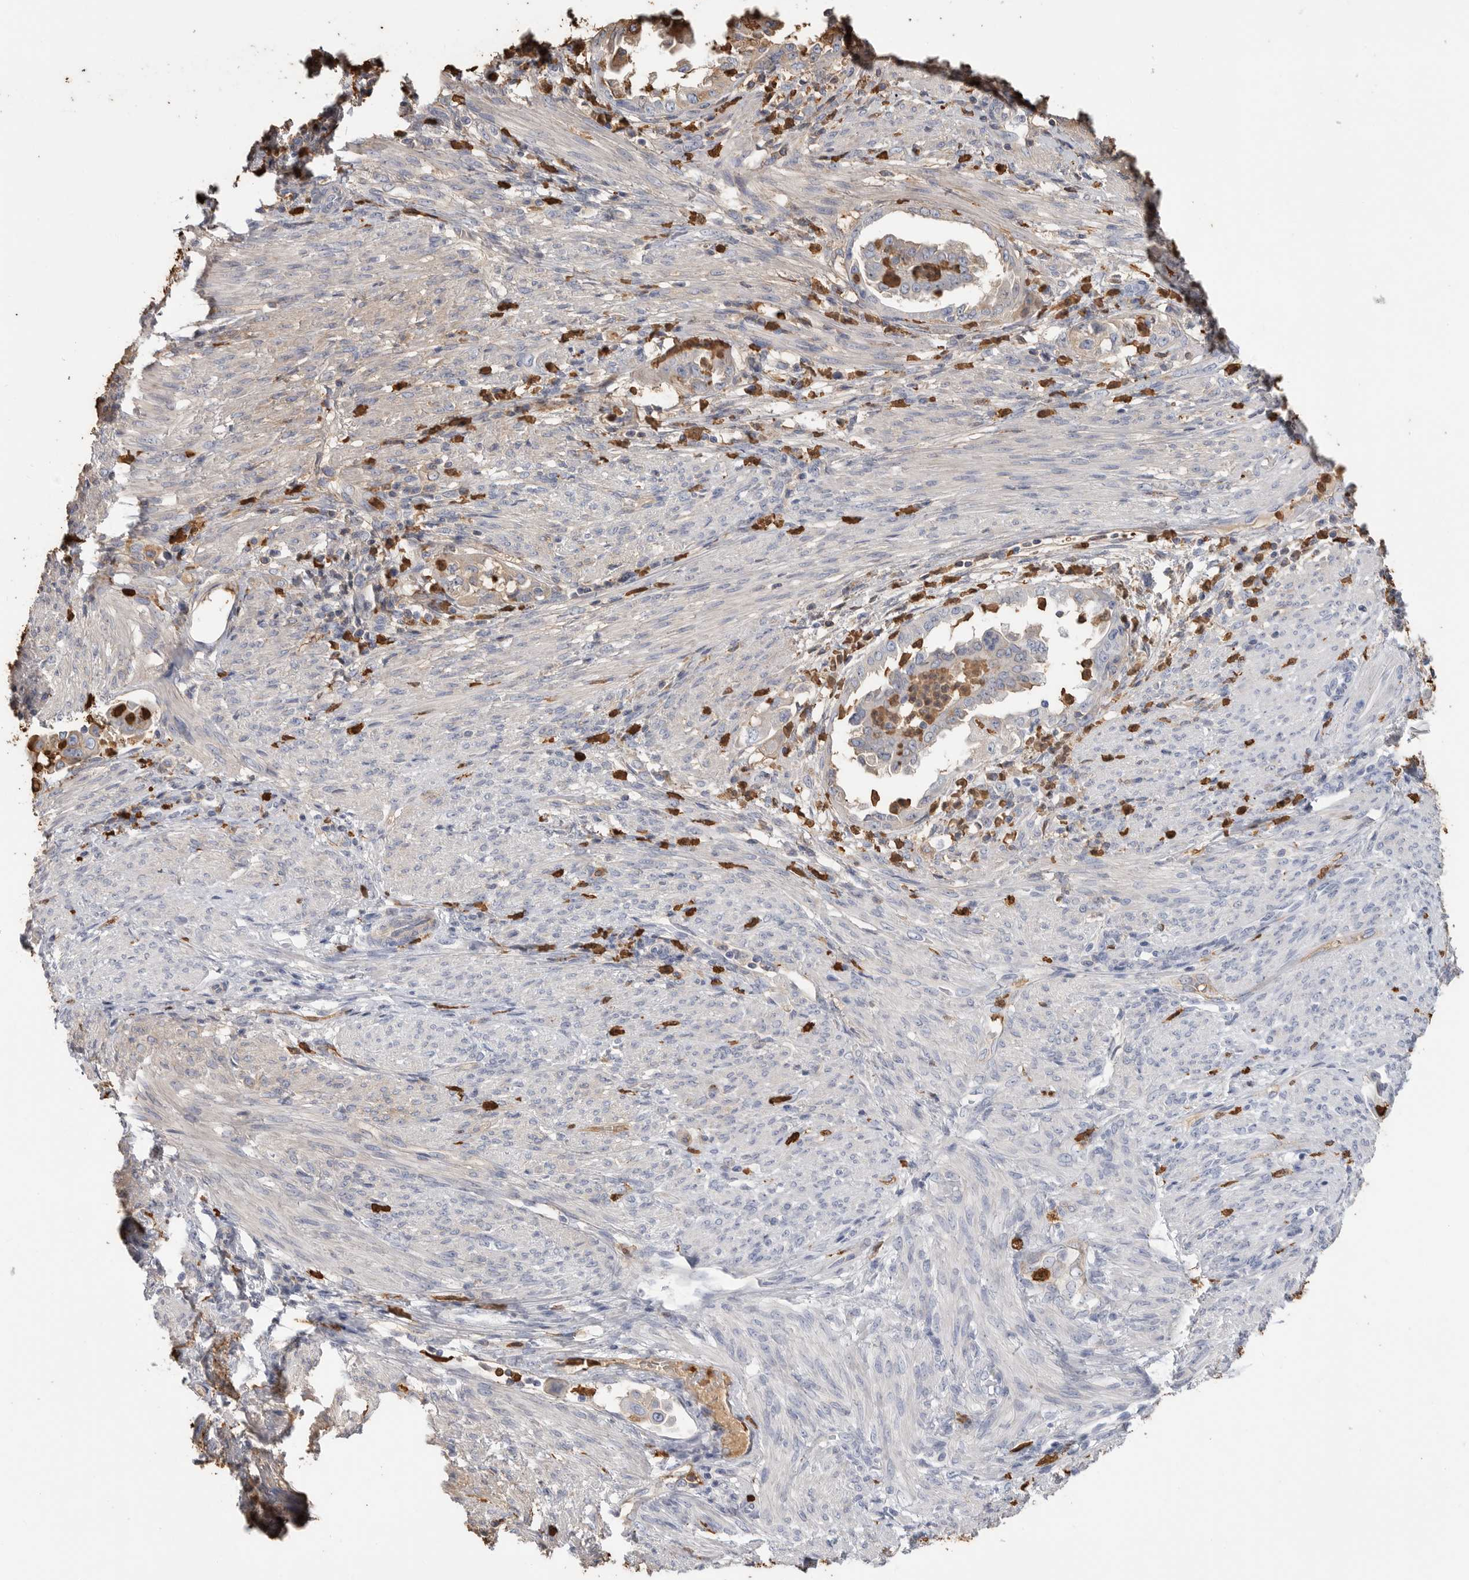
{"staining": {"intensity": "negative", "quantity": "none", "location": "none"}, "tissue": "endometrial cancer", "cell_type": "Tumor cells", "image_type": "cancer", "snomed": [{"axis": "morphology", "description": "Adenocarcinoma, NOS"}, {"axis": "topography", "description": "Endometrium"}], "caption": "Tumor cells are negative for brown protein staining in endometrial cancer (adenocarcinoma). (Stains: DAB (3,3'-diaminobenzidine) IHC with hematoxylin counter stain, Microscopy: brightfield microscopy at high magnification).", "gene": "CYB561D1", "patient": {"sex": "female", "age": 85}}